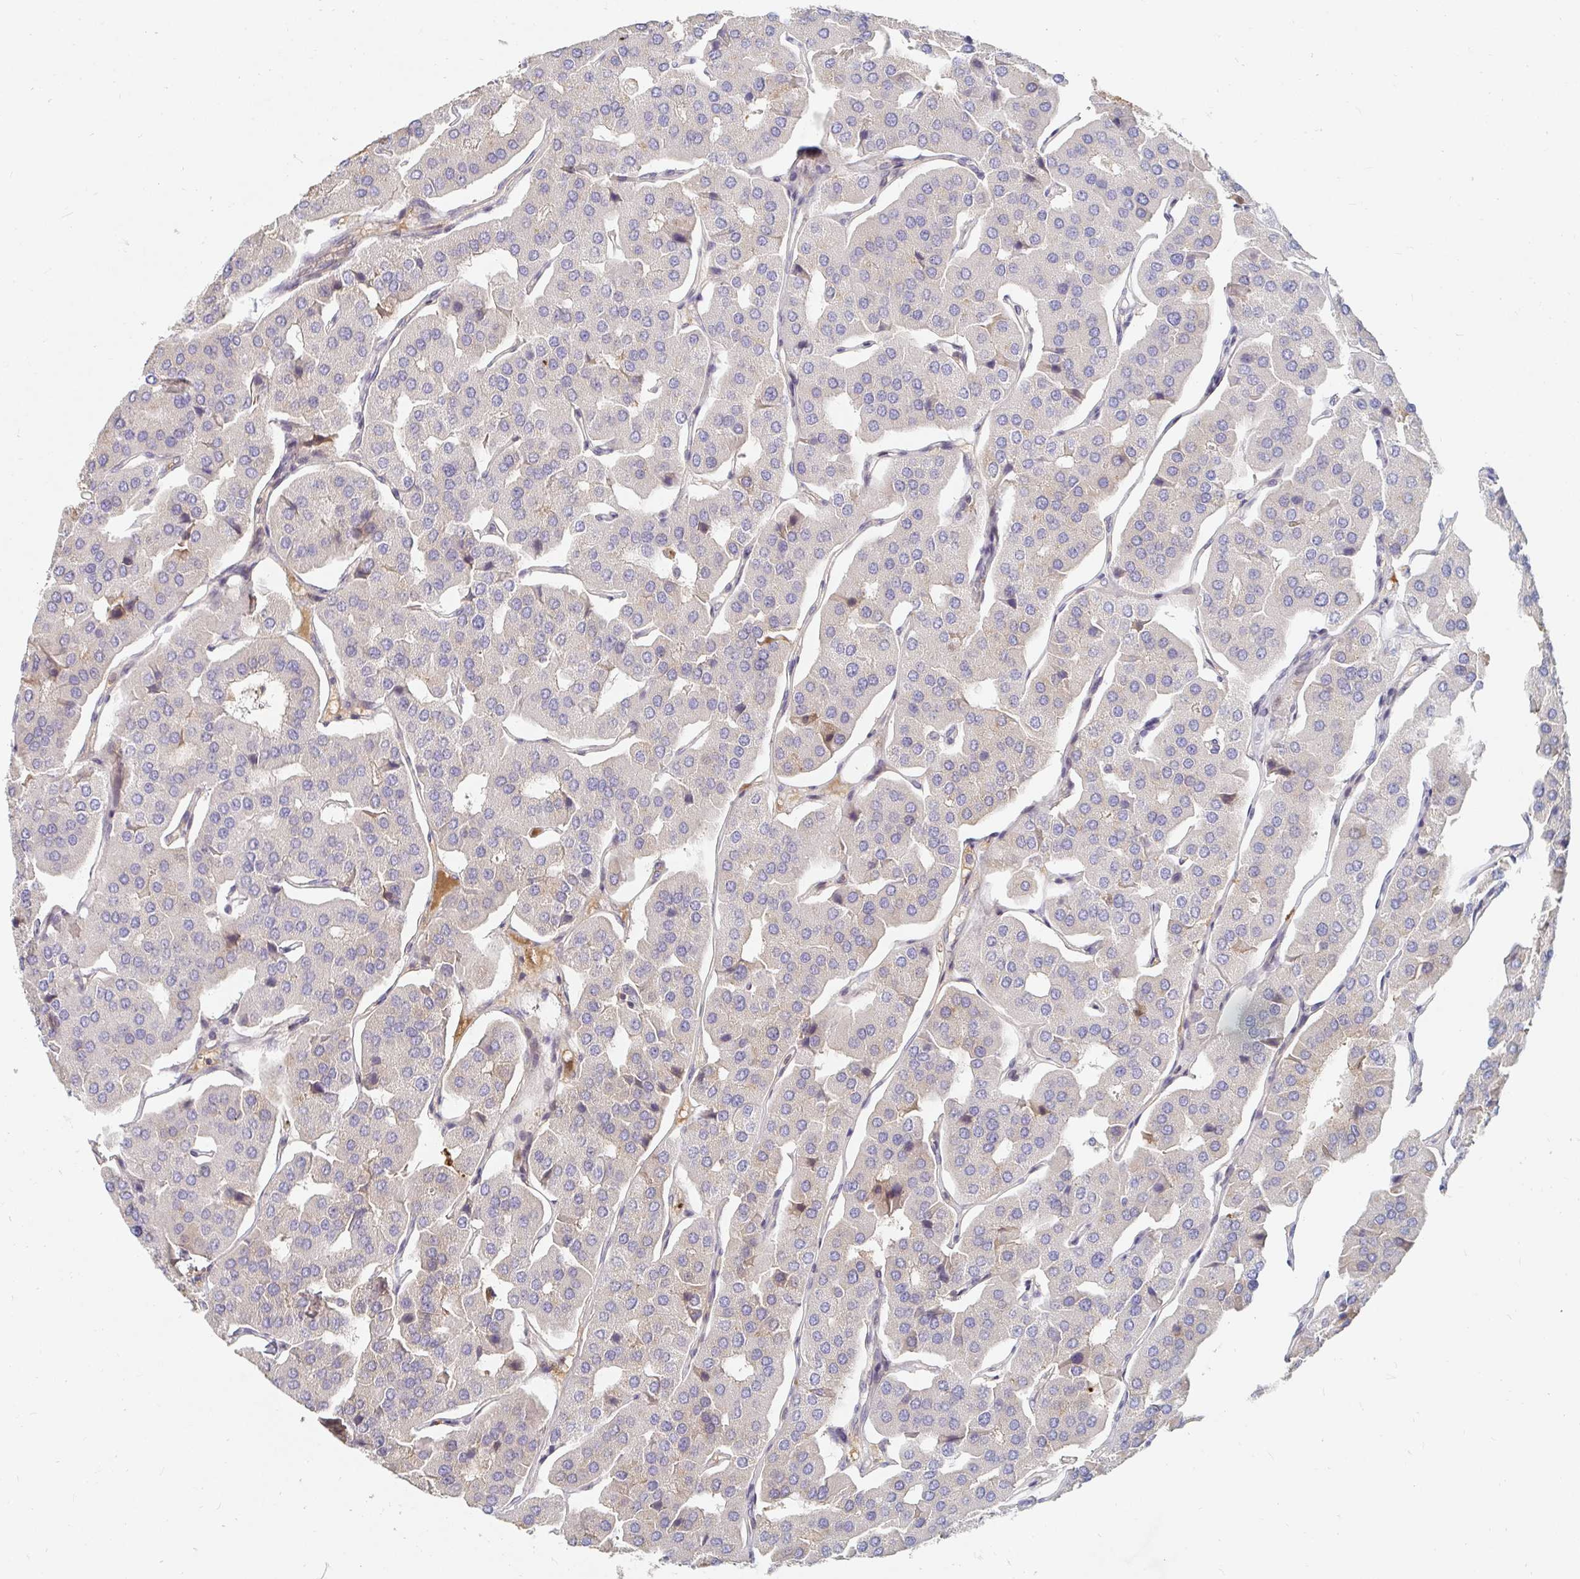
{"staining": {"intensity": "negative", "quantity": "none", "location": "none"}, "tissue": "parathyroid gland", "cell_type": "Glandular cells", "image_type": "normal", "snomed": [{"axis": "morphology", "description": "Normal tissue, NOS"}, {"axis": "morphology", "description": "Adenoma, NOS"}, {"axis": "topography", "description": "Parathyroid gland"}], "caption": "High power microscopy image of an IHC histopathology image of normal parathyroid gland, revealing no significant positivity in glandular cells.", "gene": "NME9", "patient": {"sex": "female", "age": 86}}